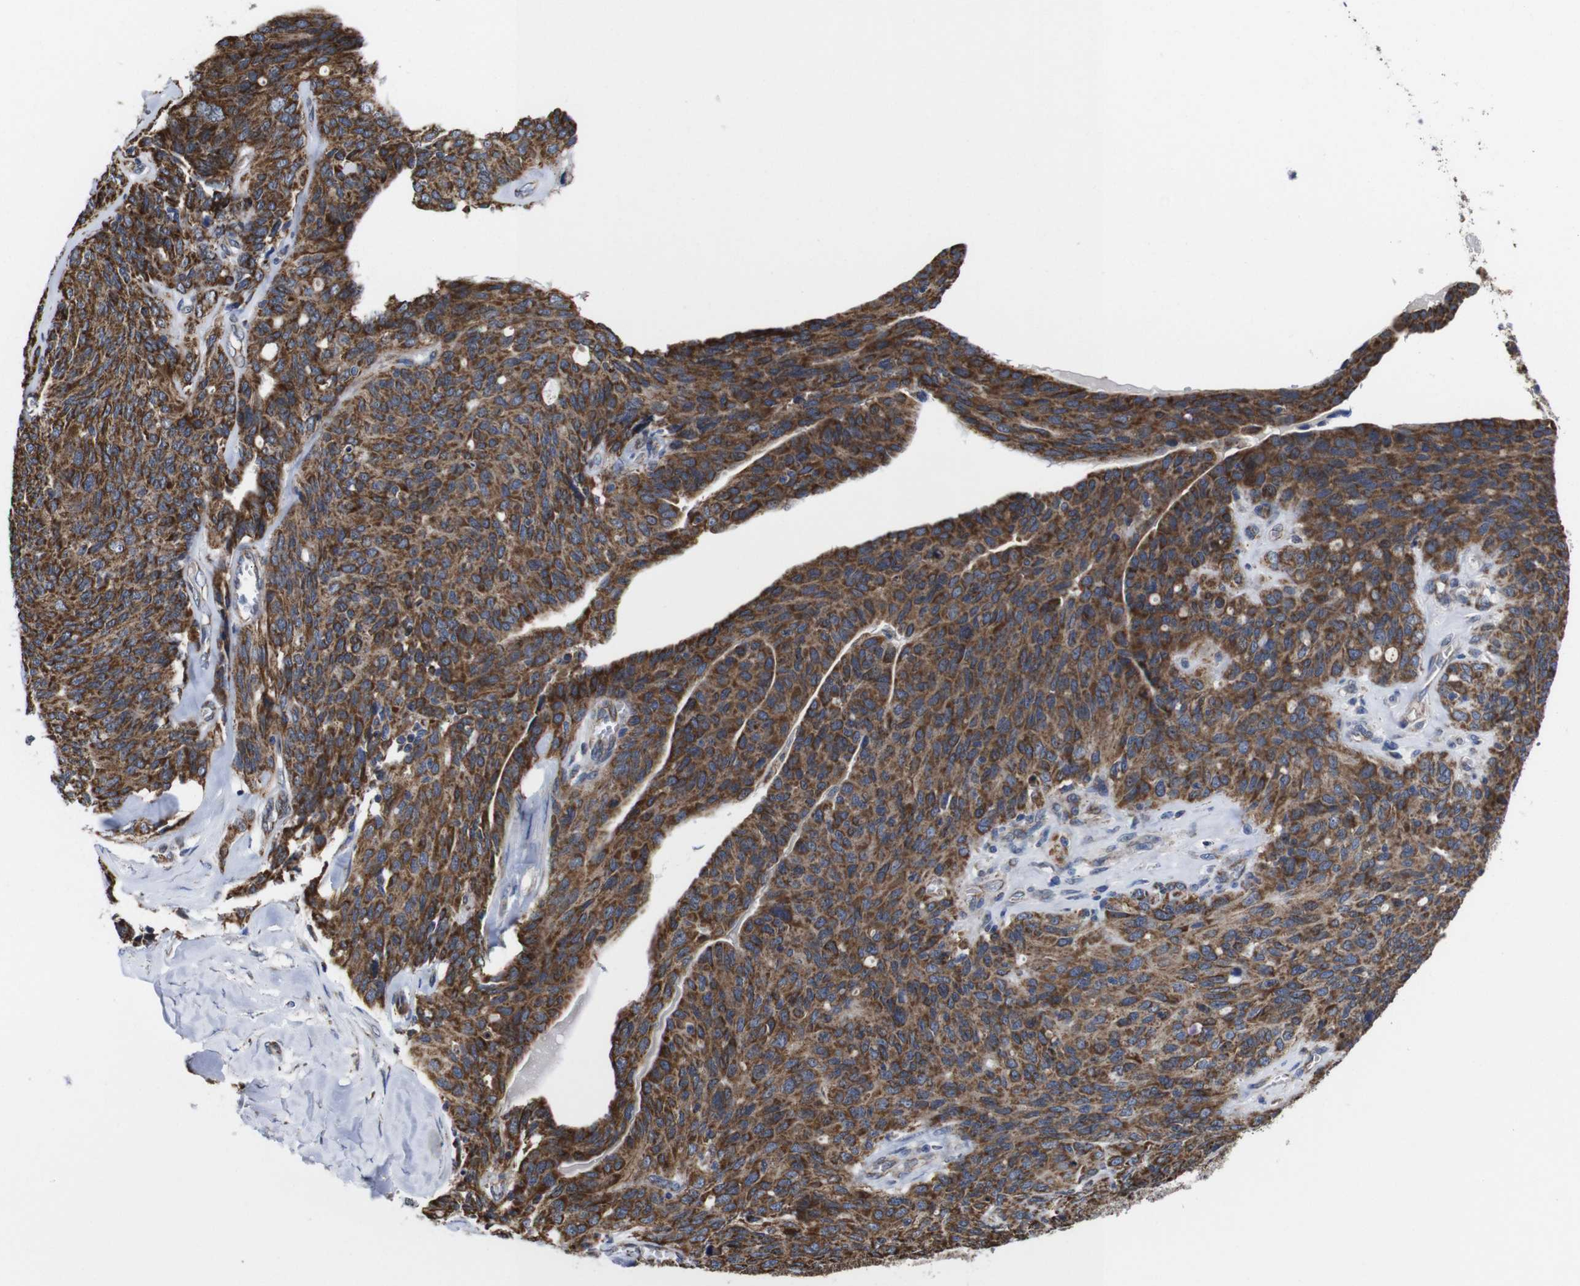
{"staining": {"intensity": "strong", "quantity": ">75%", "location": "cytoplasmic/membranous"}, "tissue": "ovarian cancer", "cell_type": "Tumor cells", "image_type": "cancer", "snomed": [{"axis": "morphology", "description": "Carcinoma, endometroid"}, {"axis": "topography", "description": "Ovary"}], "caption": "Approximately >75% of tumor cells in ovarian cancer reveal strong cytoplasmic/membranous protein staining as visualized by brown immunohistochemical staining.", "gene": "C17orf80", "patient": {"sex": "female", "age": 60}}